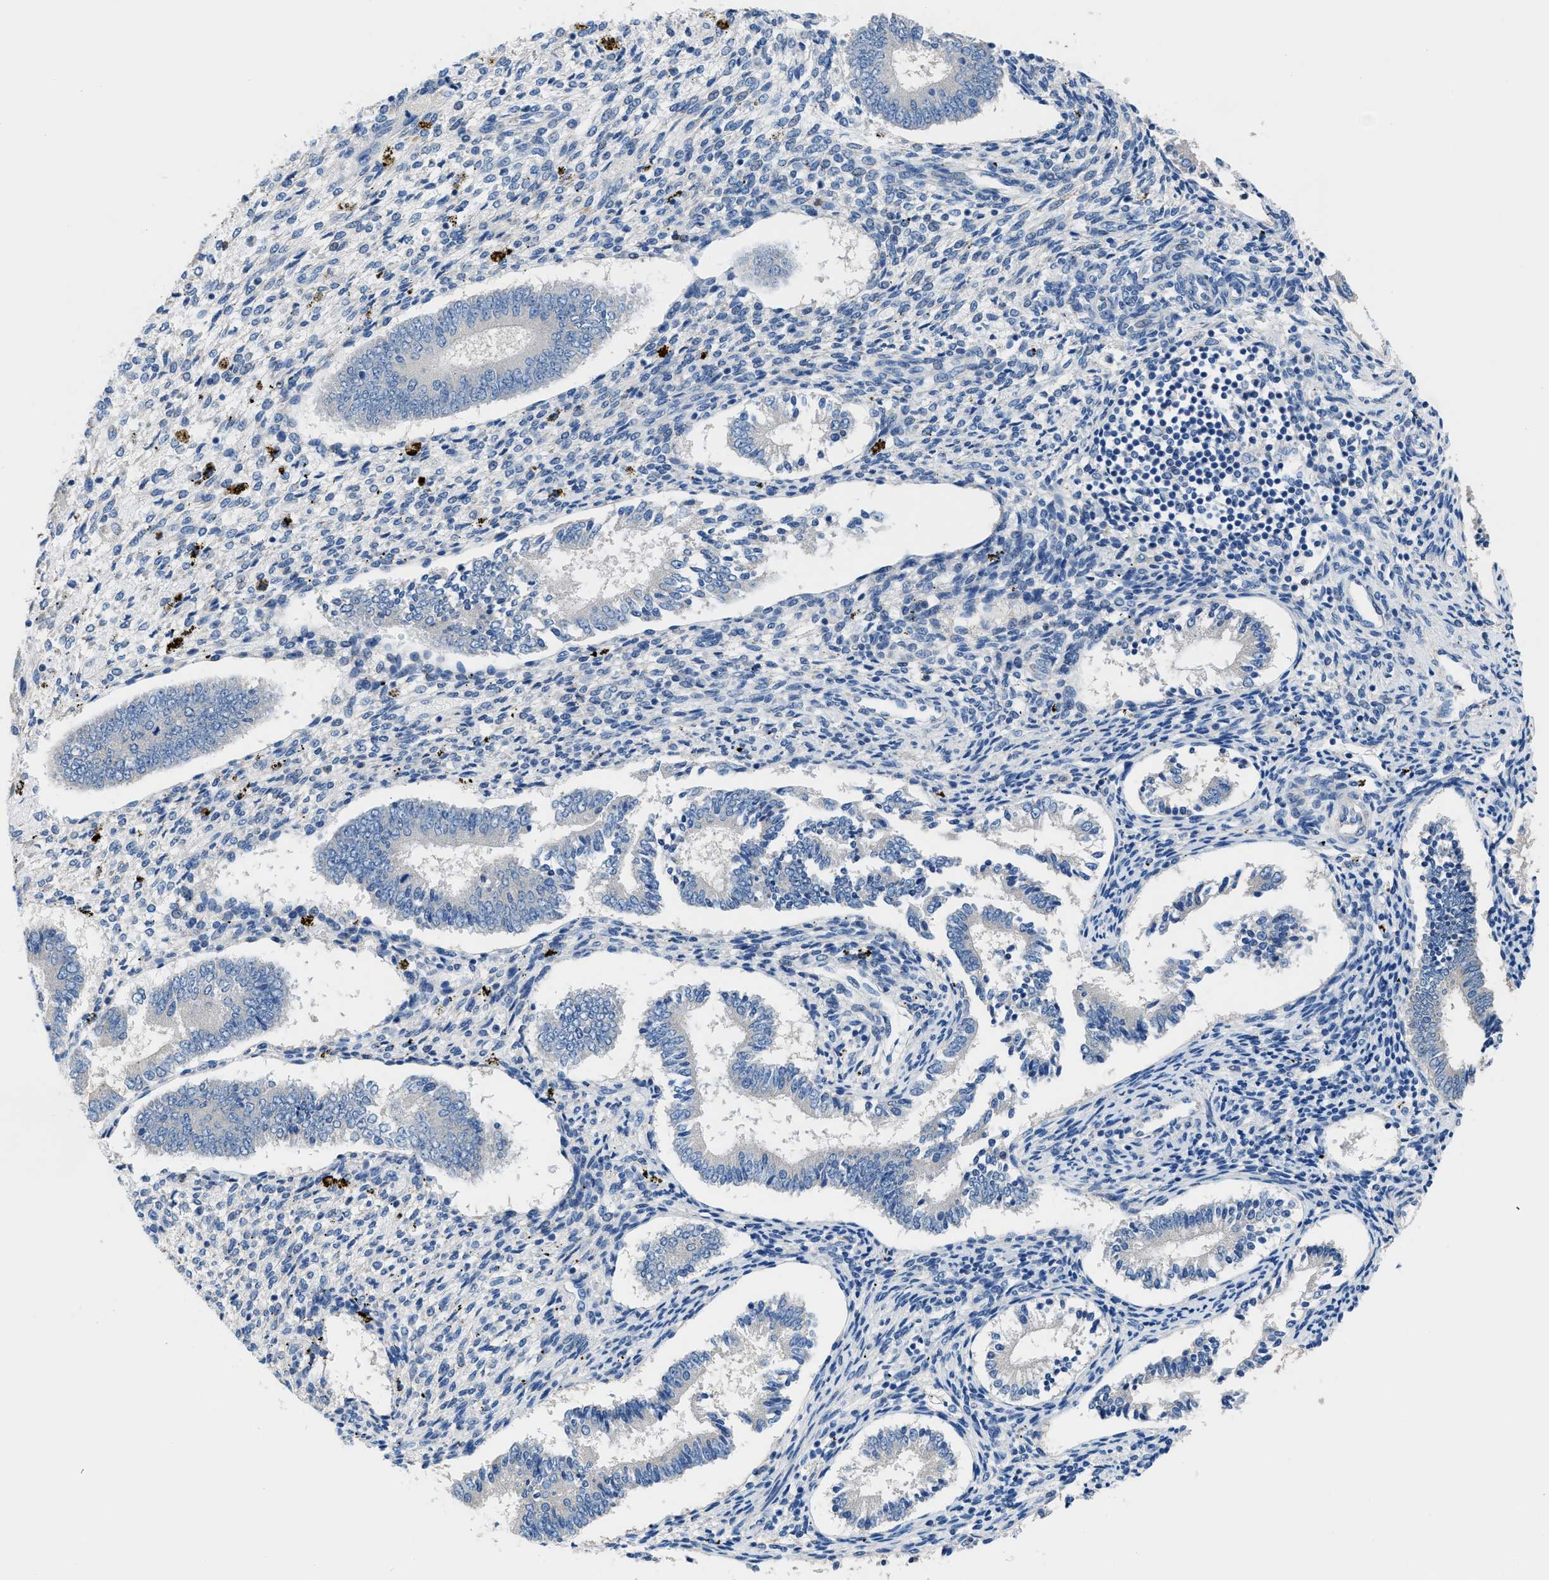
{"staining": {"intensity": "negative", "quantity": "none", "location": "none"}, "tissue": "endometrium", "cell_type": "Cells in endometrial stroma", "image_type": "normal", "snomed": [{"axis": "morphology", "description": "Normal tissue, NOS"}, {"axis": "topography", "description": "Endometrium"}], "caption": "Immunohistochemistry (IHC) photomicrograph of benign endometrium: endometrium stained with DAB exhibits no significant protein positivity in cells in endometrial stroma. (DAB (3,3'-diaminobenzidine) IHC, high magnification).", "gene": "ITPR1", "patient": {"sex": "female", "age": 42}}